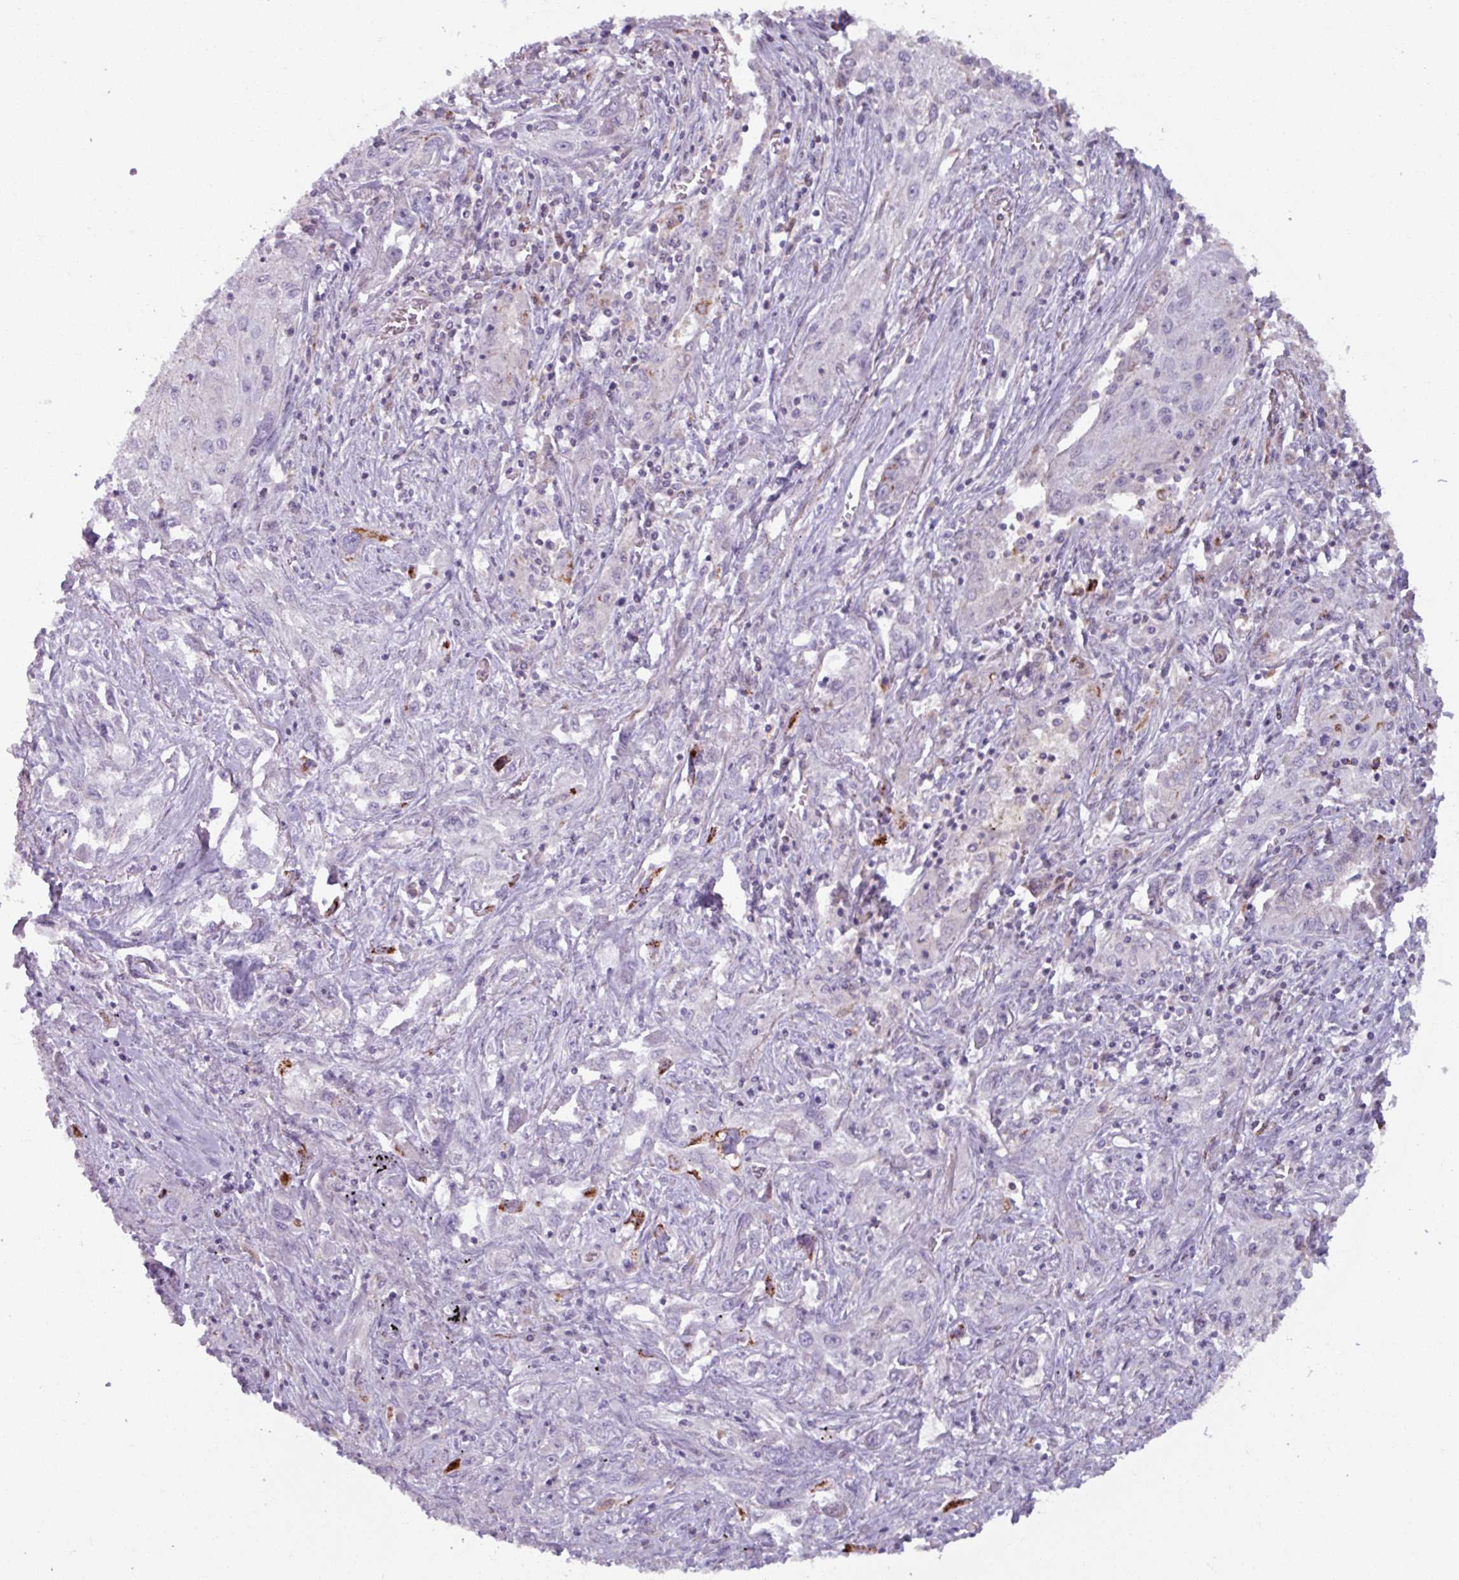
{"staining": {"intensity": "negative", "quantity": "none", "location": "none"}, "tissue": "lung cancer", "cell_type": "Tumor cells", "image_type": "cancer", "snomed": [{"axis": "morphology", "description": "Squamous cell carcinoma, NOS"}, {"axis": "topography", "description": "Lung"}], "caption": "Tumor cells are negative for protein expression in human squamous cell carcinoma (lung).", "gene": "PNMA6A", "patient": {"sex": "female", "age": 69}}